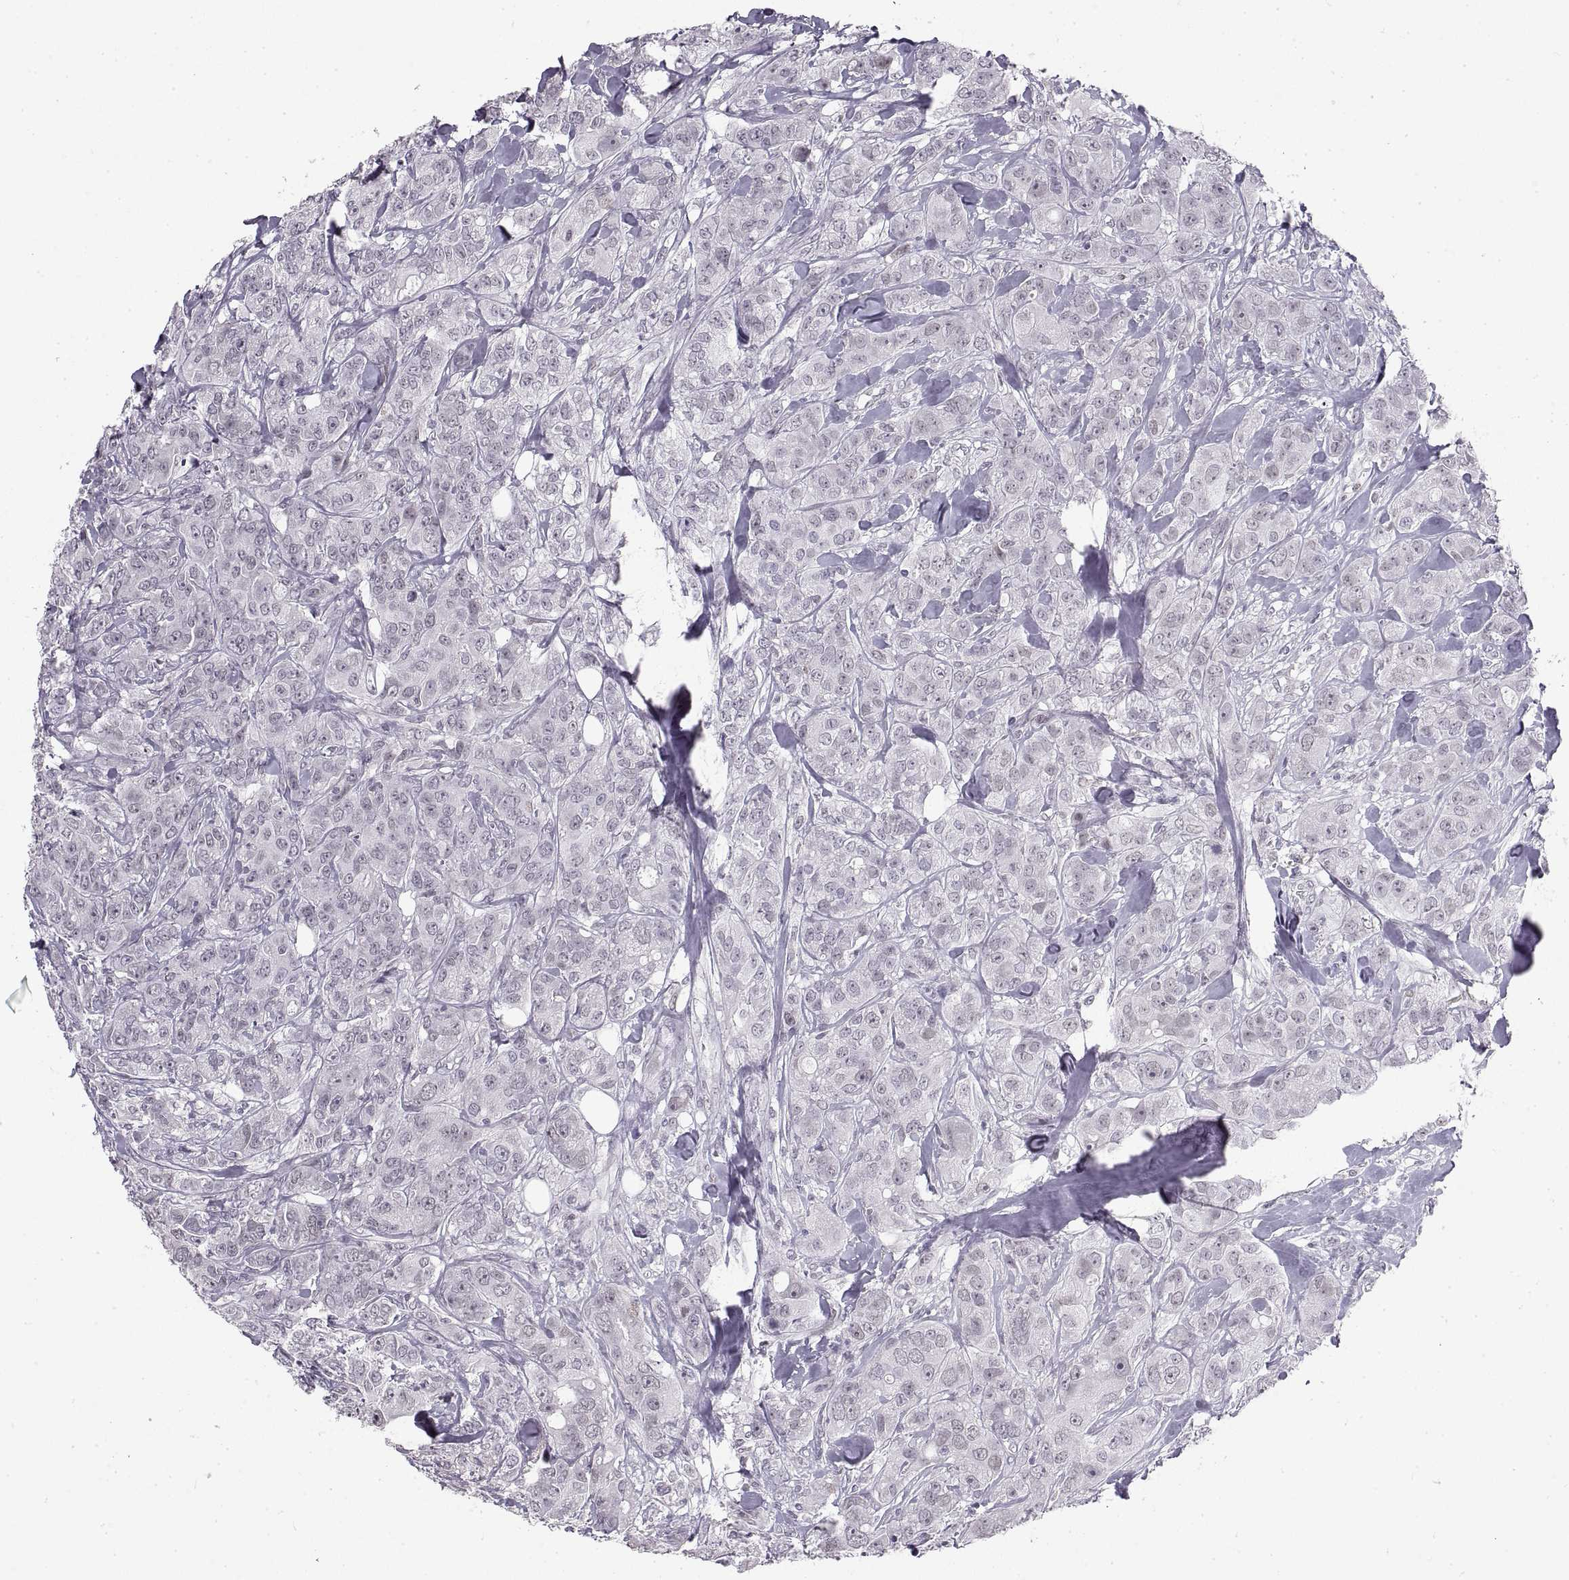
{"staining": {"intensity": "negative", "quantity": "none", "location": "none"}, "tissue": "breast cancer", "cell_type": "Tumor cells", "image_type": "cancer", "snomed": [{"axis": "morphology", "description": "Duct carcinoma"}, {"axis": "topography", "description": "Breast"}], "caption": "An immunohistochemistry image of breast invasive ductal carcinoma is shown. There is no staining in tumor cells of breast invasive ductal carcinoma. The staining was performed using DAB (3,3'-diaminobenzidine) to visualize the protein expression in brown, while the nuclei were stained in blue with hematoxylin (Magnification: 20x).", "gene": "NANOS3", "patient": {"sex": "female", "age": 43}}